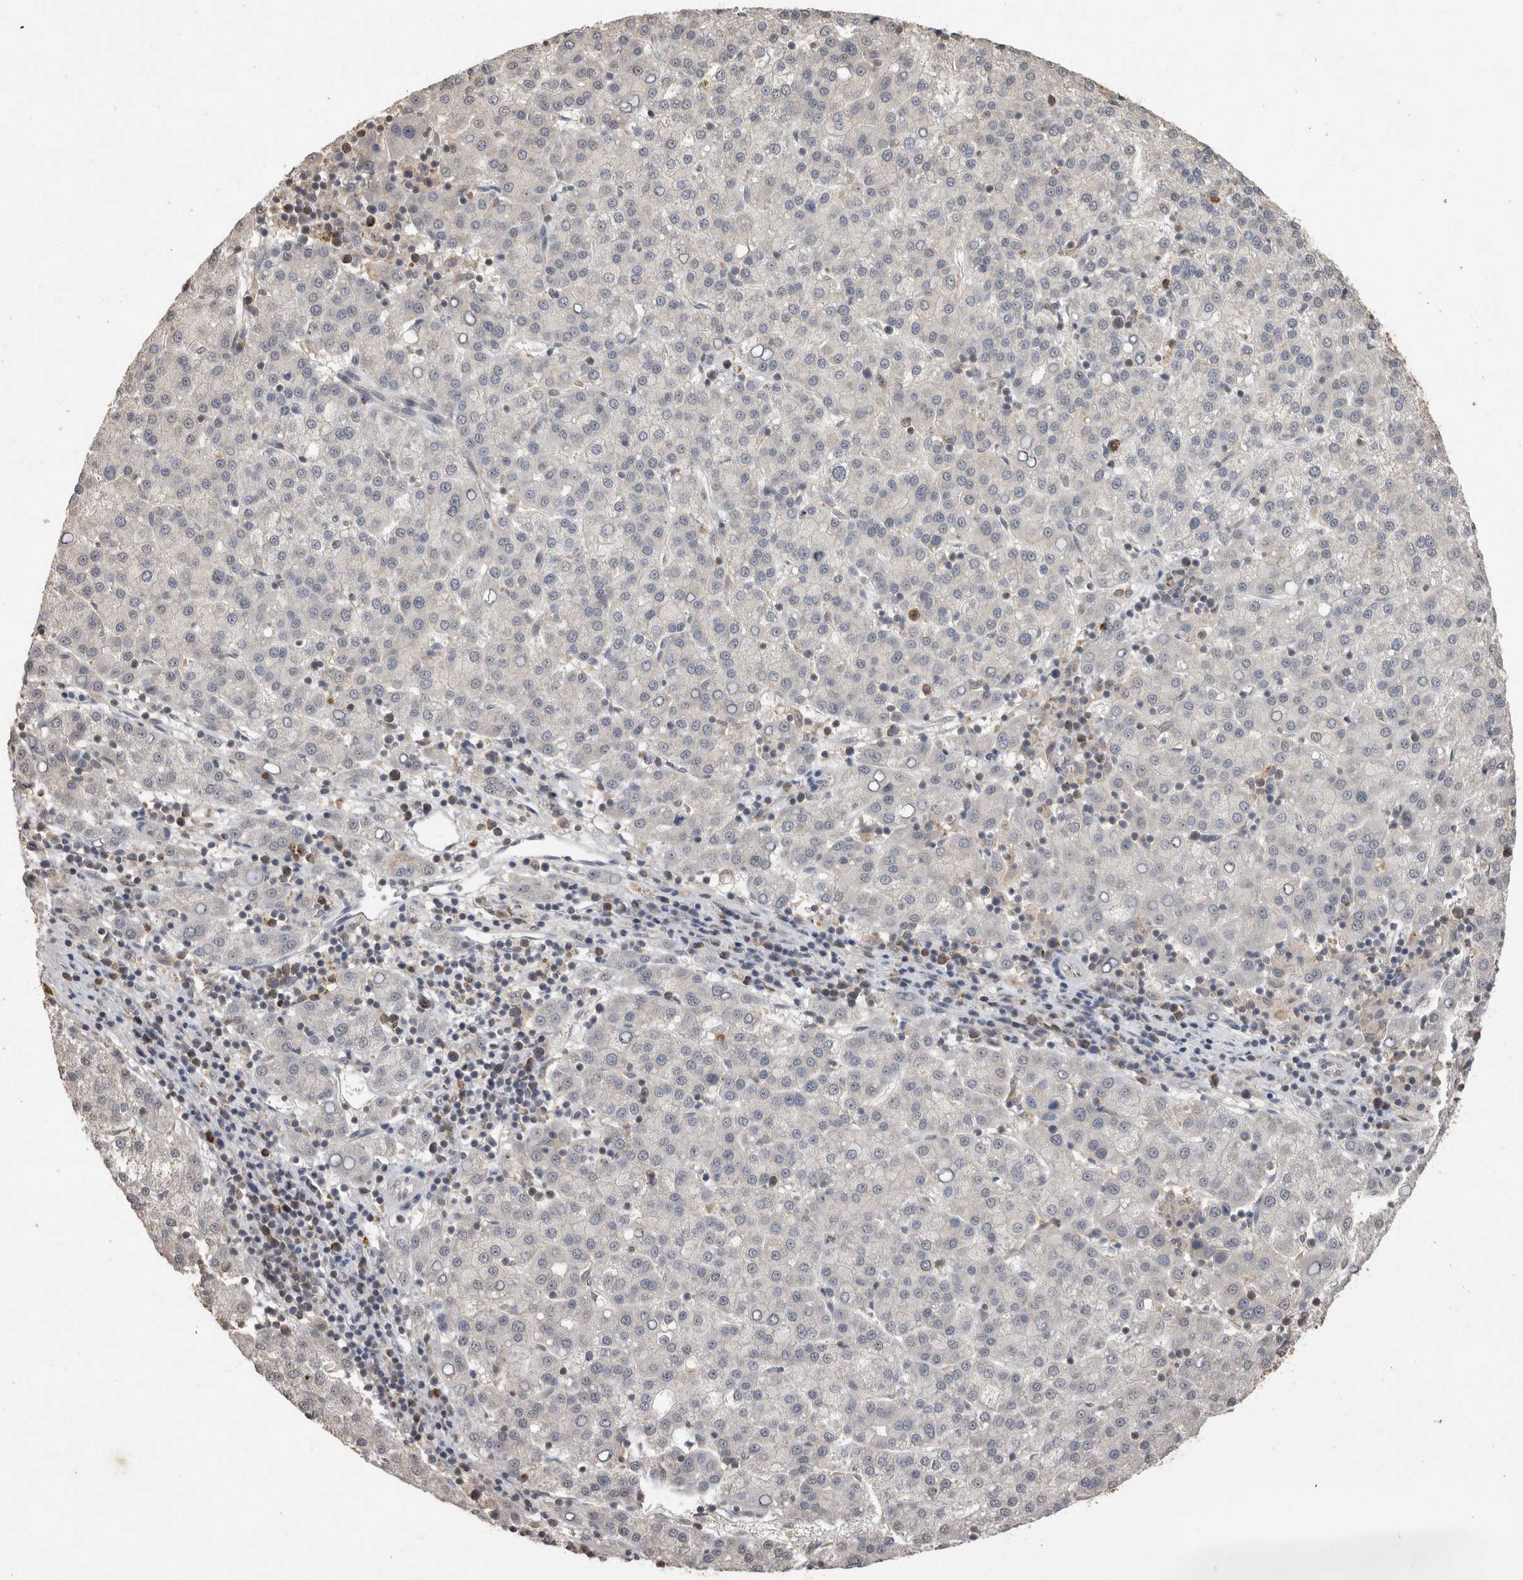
{"staining": {"intensity": "negative", "quantity": "none", "location": "none"}, "tissue": "liver cancer", "cell_type": "Tumor cells", "image_type": "cancer", "snomed": [{"axis": "morphology", "description": "Carcinoma, Hepatocellular, NOS"}, {"axis": "topography", "description": "Liver"}], "caption": "Histopathology image shows no protein staining in tumor cells of liver cancer (hepatocellular carcinoma) tissue.", "gene": "PREP", "patient": {"sex": "female", "age": 58}}